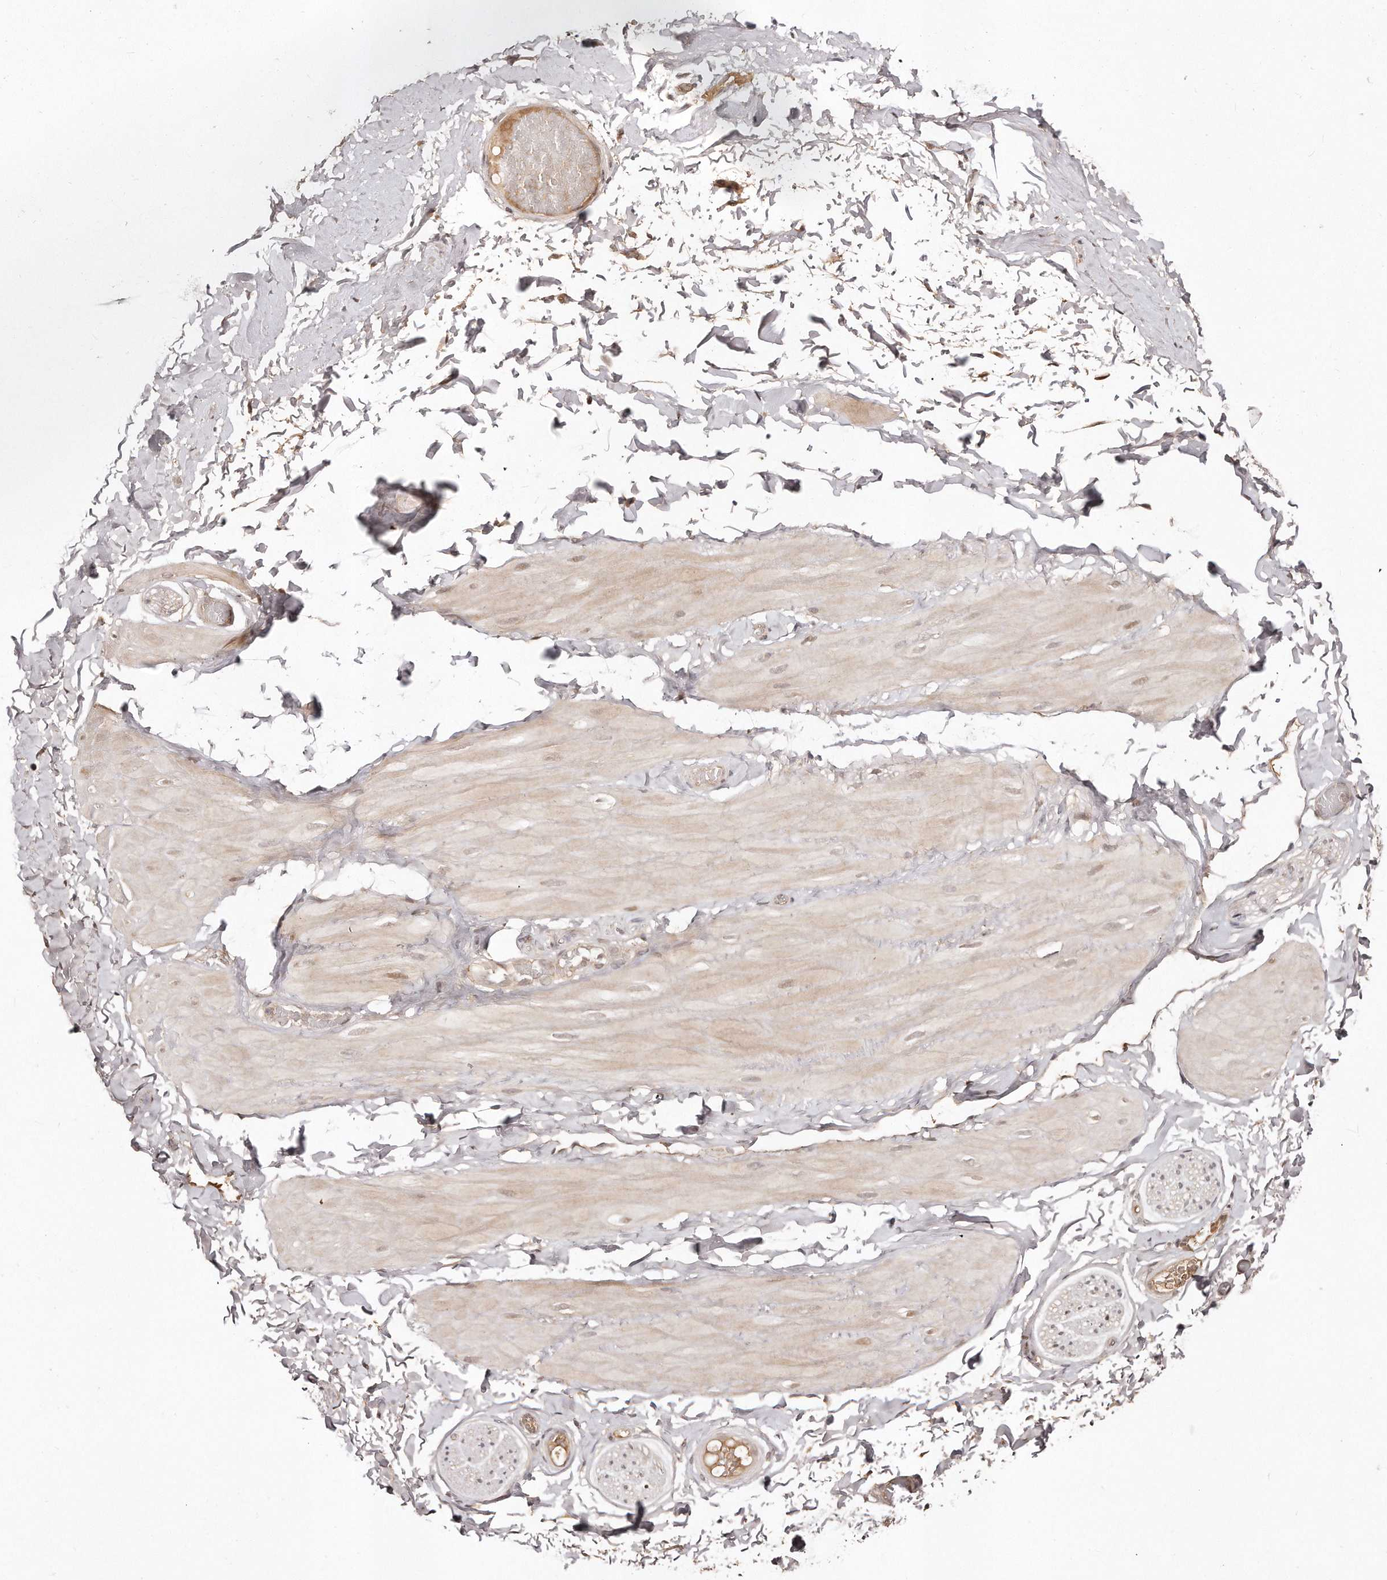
{"staining": {"intensity": "negative", "quantity": "none", "location": "none"}, "tissue": "adipose tissue", "cell_type": "Adipocytes", "image_type": "normal", "snomed": [{"axis": "morphology", "description": "Normal tissue, NOS"}, {"axis": "topography", "description": "Adipose tissue"}, {"axis": "topography", "description": "Vascular tissue"}, {"axis": "topography", "description": "Peripheral nerve tissue"}], "caption": "IHC histopathology image of benign human adipose tissue stained for a protein (brown), which reveals no positivity in adipocytes.", "gene": "SOX4", "patient": {"sex": "male", "age": 25}}